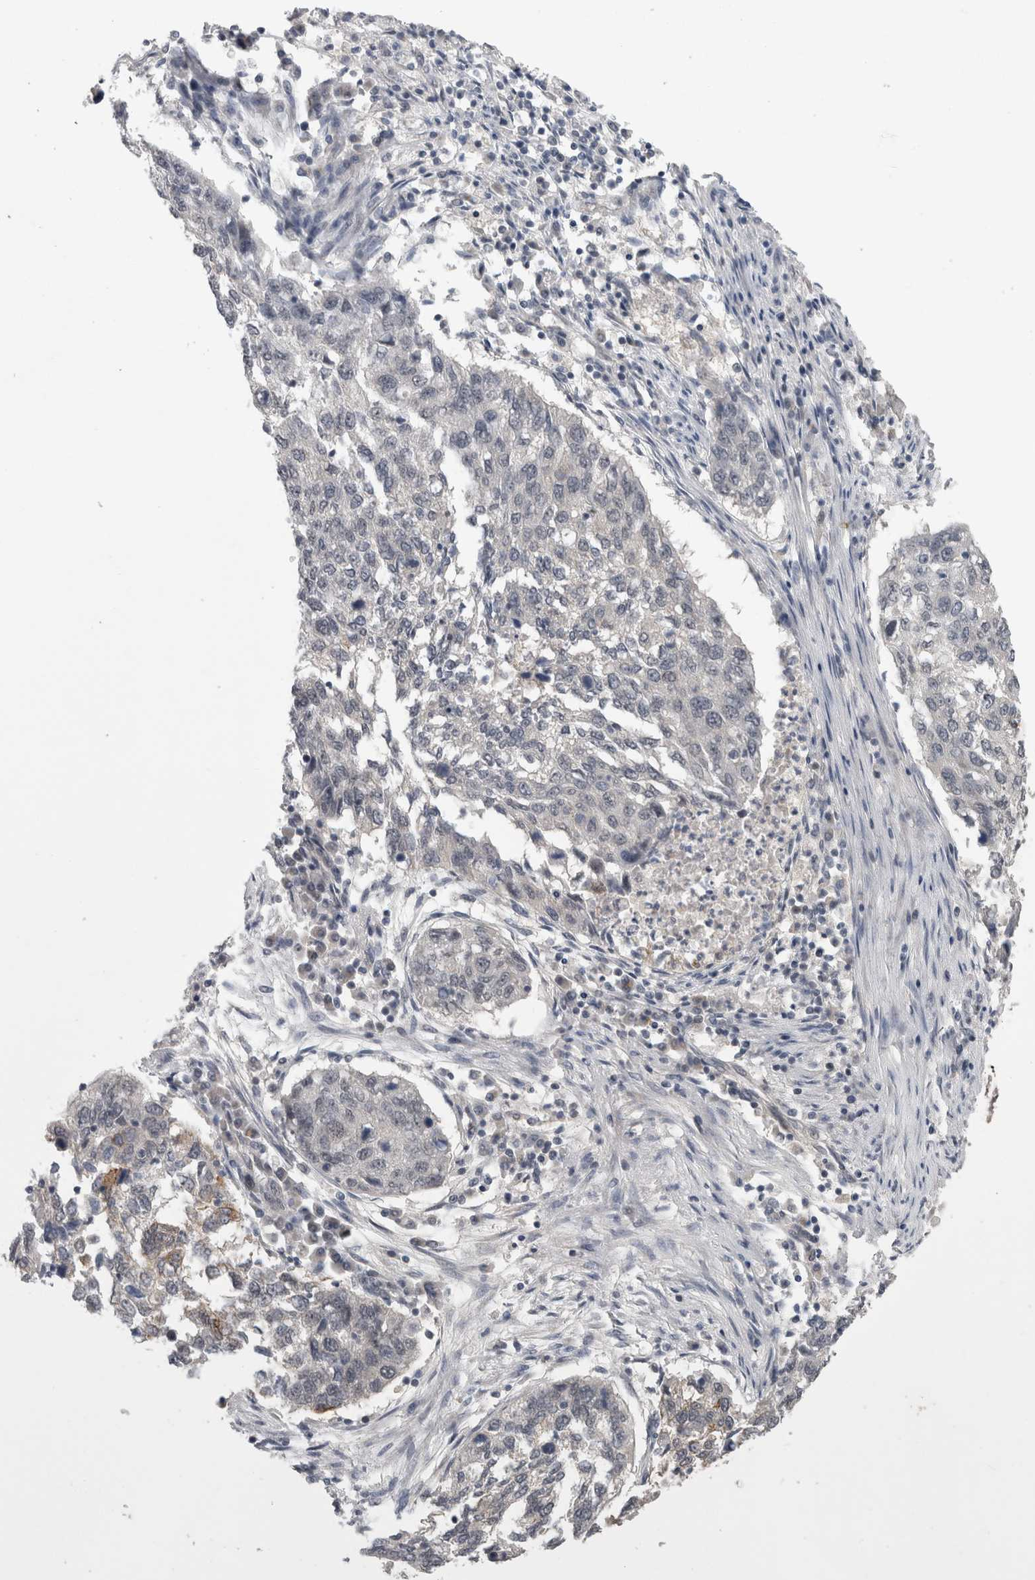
{"staining": {"intensity": "moderate", "quantity": "<25%", "location": "cytoplasmic/membranous"}, "tissue": "lung cancer", "cell_type": "Tumor cells", "image_type": "cancer", "snomed": [{"axis": "morphology", "description": "Squamous cell carcinoma, NOS"}, {"axis": "topography", "description": "Lung"}], "caption": "Immunohistochemistry (IHC) photomicrograph of neoplastic tissue: lung cancer (squamous cell carcinoma) stained using immunohistochemistry demonstrates low levels of moderate protein expression localized specifically in the cytoplasmic/membranous of tumor cells, appearing as a cytoplasmic/membranous brown color.", "gene": "ZNF341", "patient": {"sex": "female", "age": 63}}